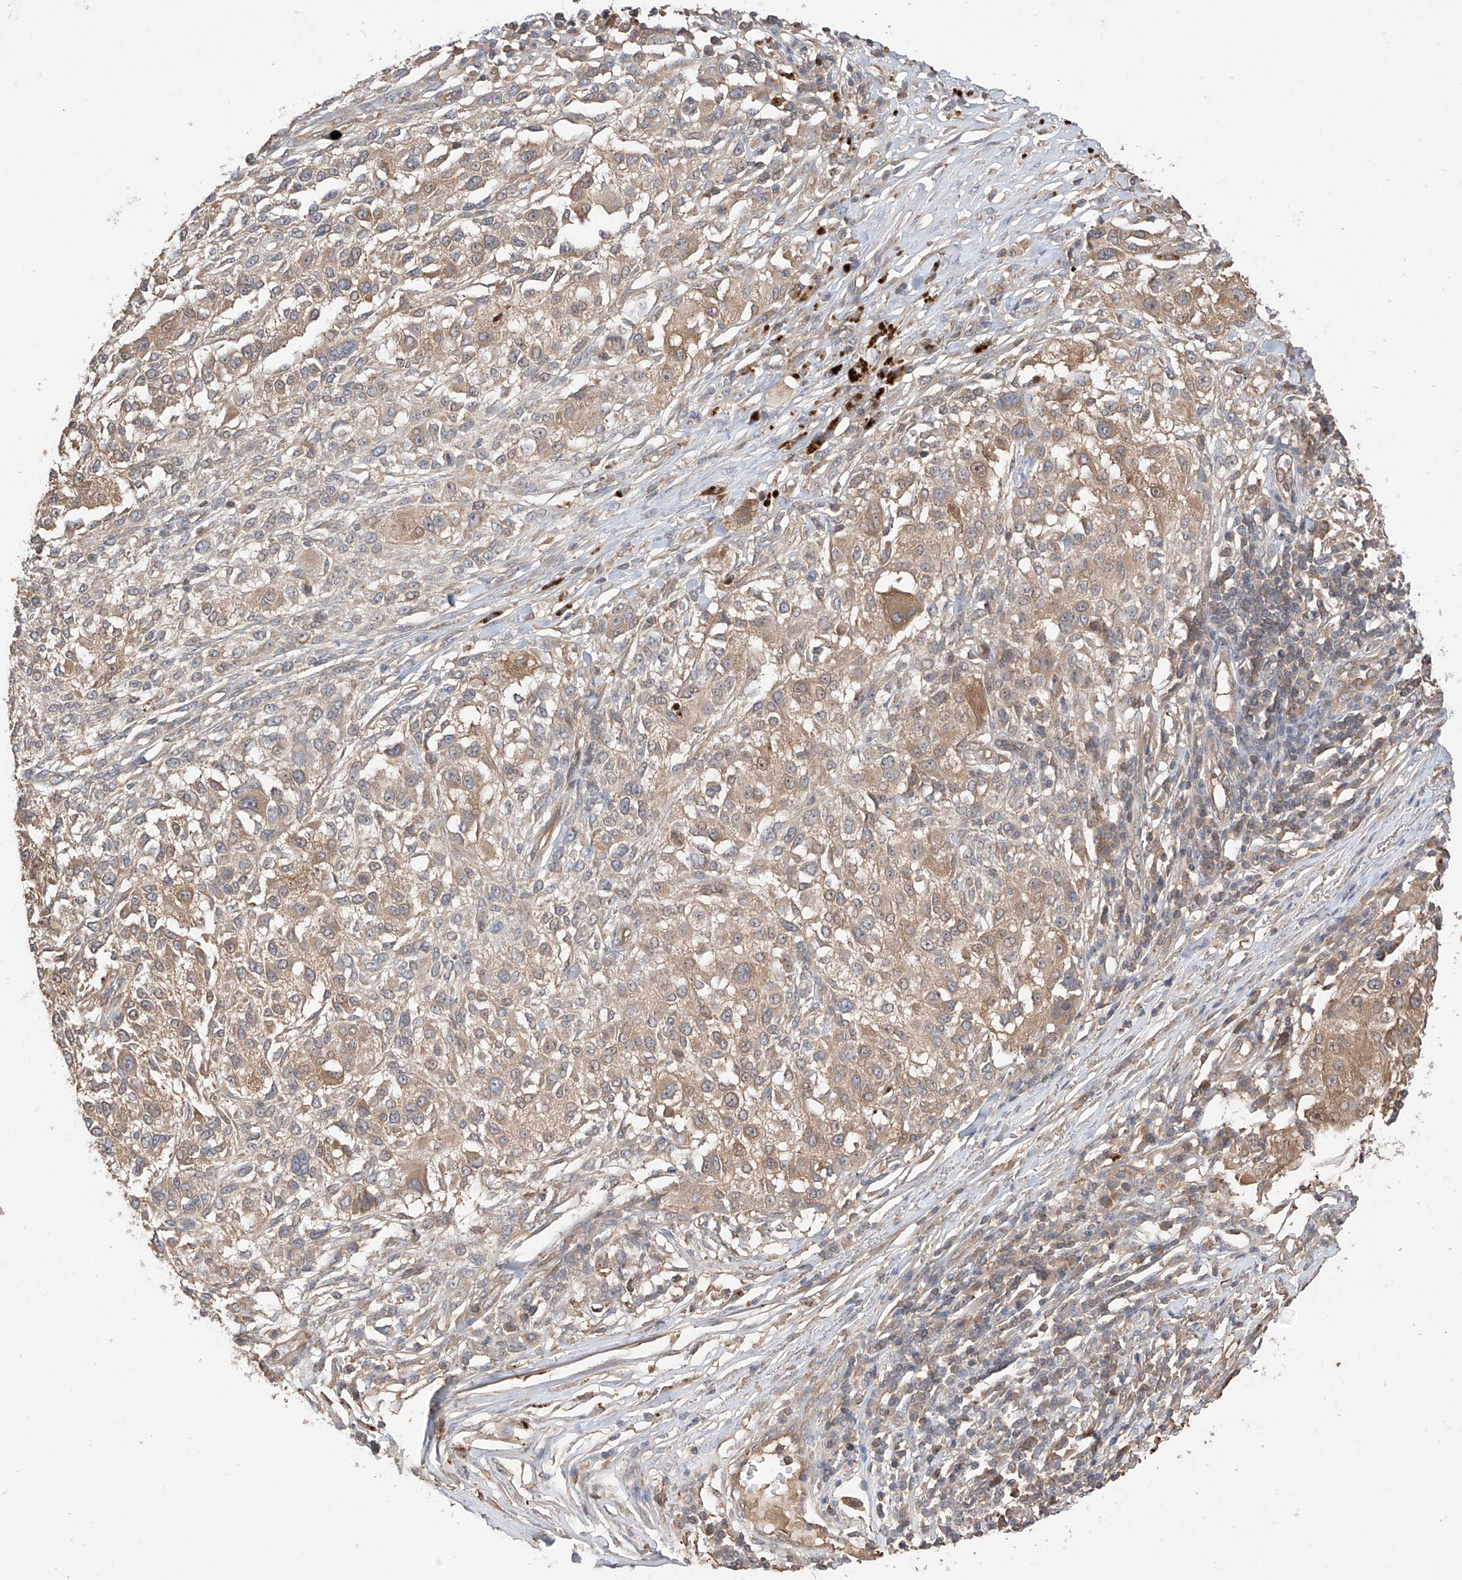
{"staining": {"intensity": "moderate", "quantity": ">75%", "location": "cytoplasmic/membranous"}, "tissue": "melanoma", "cell_type": "Tumor cells", "image_type": "cancer", "snomed": [{"axis": "morphology", "description": "Necrosis, NOS"}, {"axis": "morphology", "description": "Malignant melanoma, NOS"}, {"axis": "topography", "description": "Skin"}], "caption": "Malignant melanoma was stained to show a protein in brown. There is medium levels of moderate cytoplasmic/membranous expression in about >75% of tumor cells. (DAB IHC, brown staining for protein, blue staining for nuclei).", "gene": "CACNA2D4", "patient": {"sex": "female", "age": 87}}